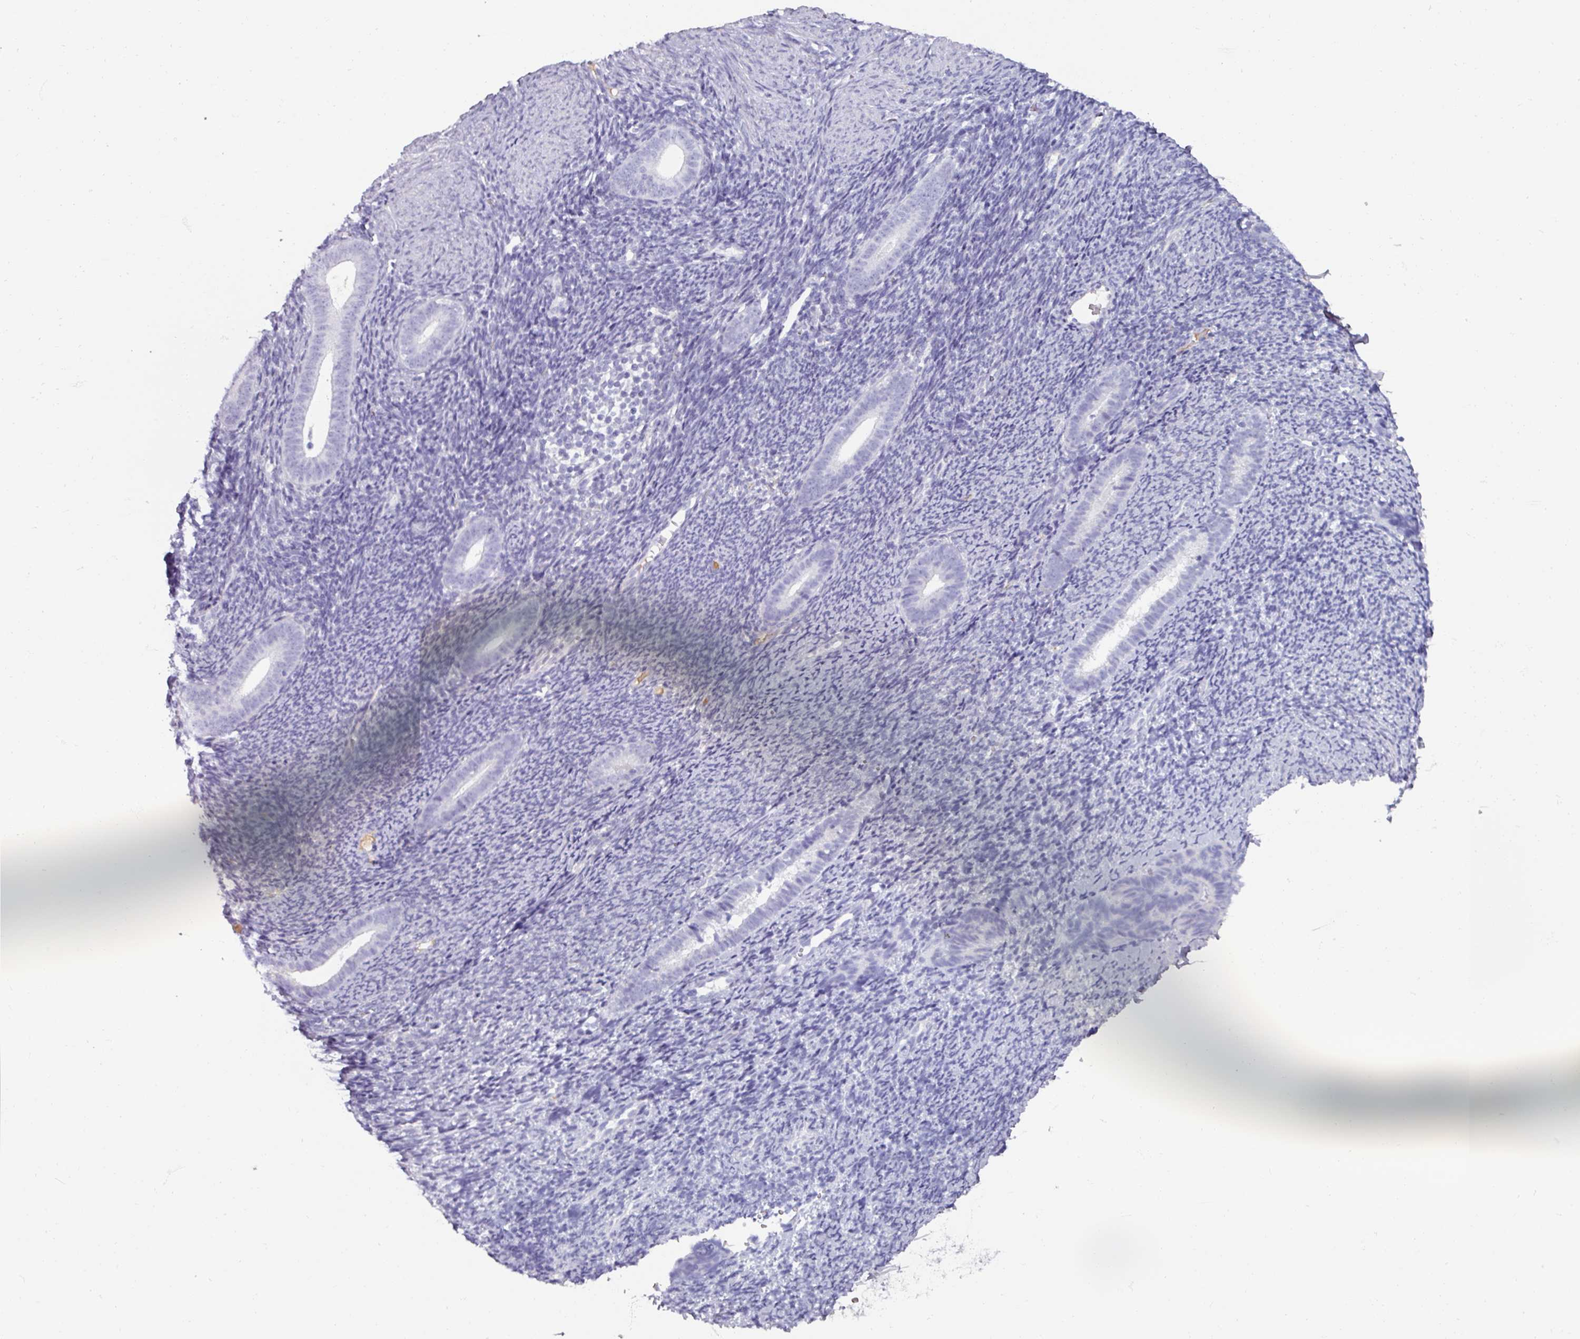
{"staining": {"intensity": "negative", "quantity": "none", "location": "none"}, "tissue": "endometrium", "cell_type": "Cells in endometrial stroma", "image_type": "normal", "snomed": [{"axis": "morphology", "description": "Normal tissue, NOS"}, {"axis": "topography", "description": "Endometrium"}], "caption": "Cells in endometrial stroma show no significant protein positivity in benign endometrium. (Stains: DAB (3,3'-diaminobenzidine) immunohistochemistry with hematoxylin counter stain, Microscopy: brightfield microscopy at high magnification).", "gene": "SPESP1", "patient": {"sex": "female", "age": 39}}